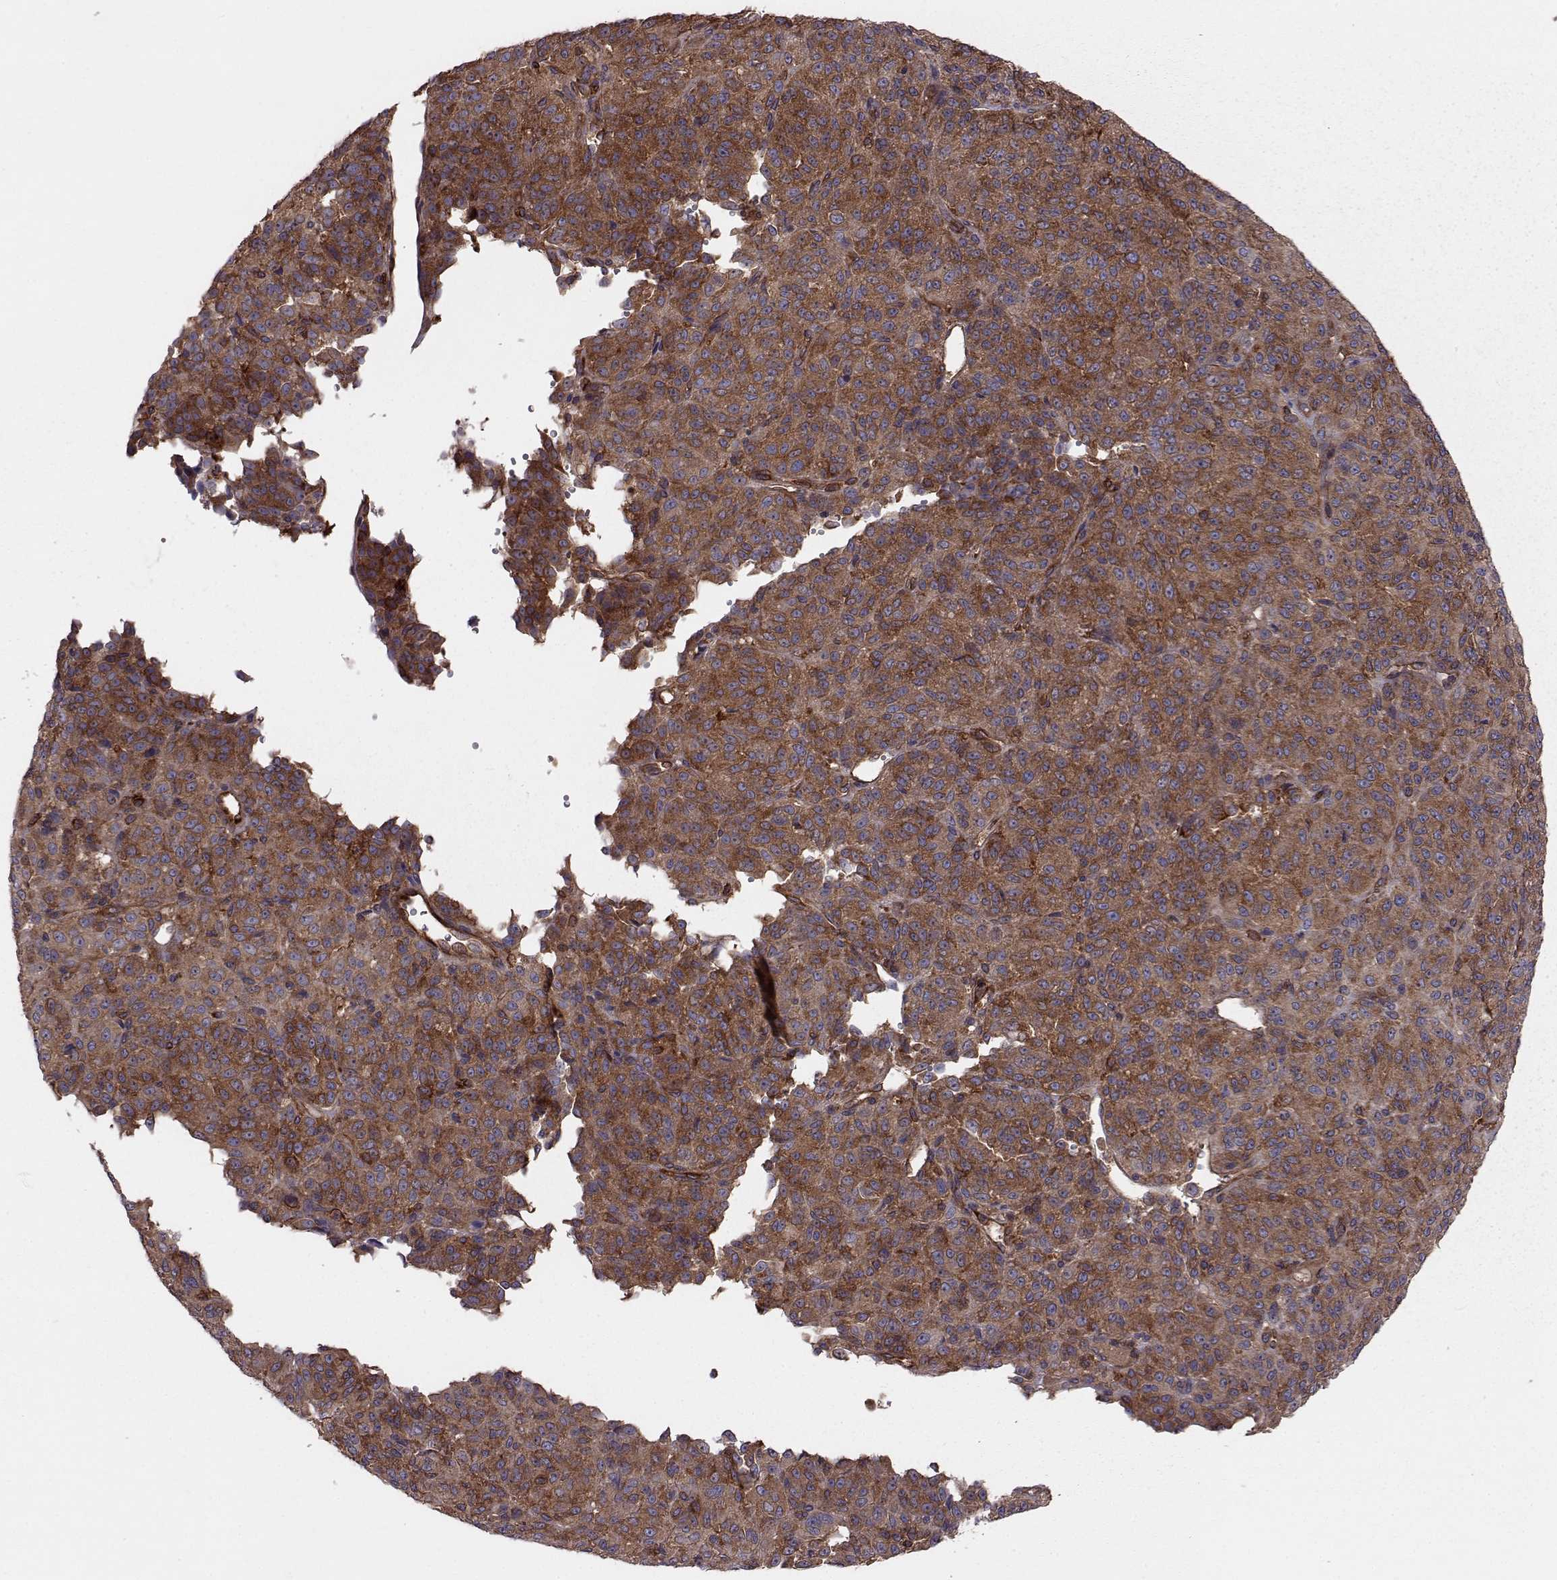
{"staining": {"intensity": "strong", "quantity": ">75%", "location": "cytoplasmic/membranous"}, "tissue": "melanoma", "cell_type": "Tumor cells", "image_type": "cancer", "snomed": [{"axis": "morphology", "description": "Malignant melanoma, Metastatic site"}, {"axis": "topography", "description": "Brain"}], "caption": "DAB (3,3'-diaminobenzidine) immunohistochemical staining of human melanoma exhibits strong cytoplasmic/membranous protein staining in about >75% of tumor cells. (Stains: DAB (3,3'-diaminobenzidine) in brown, nuclei in blue, Microscopy: brightfield microscopy at high magnification).", "gene": "RABGAP1", "patient": {"sex": "female", "age": 56}}